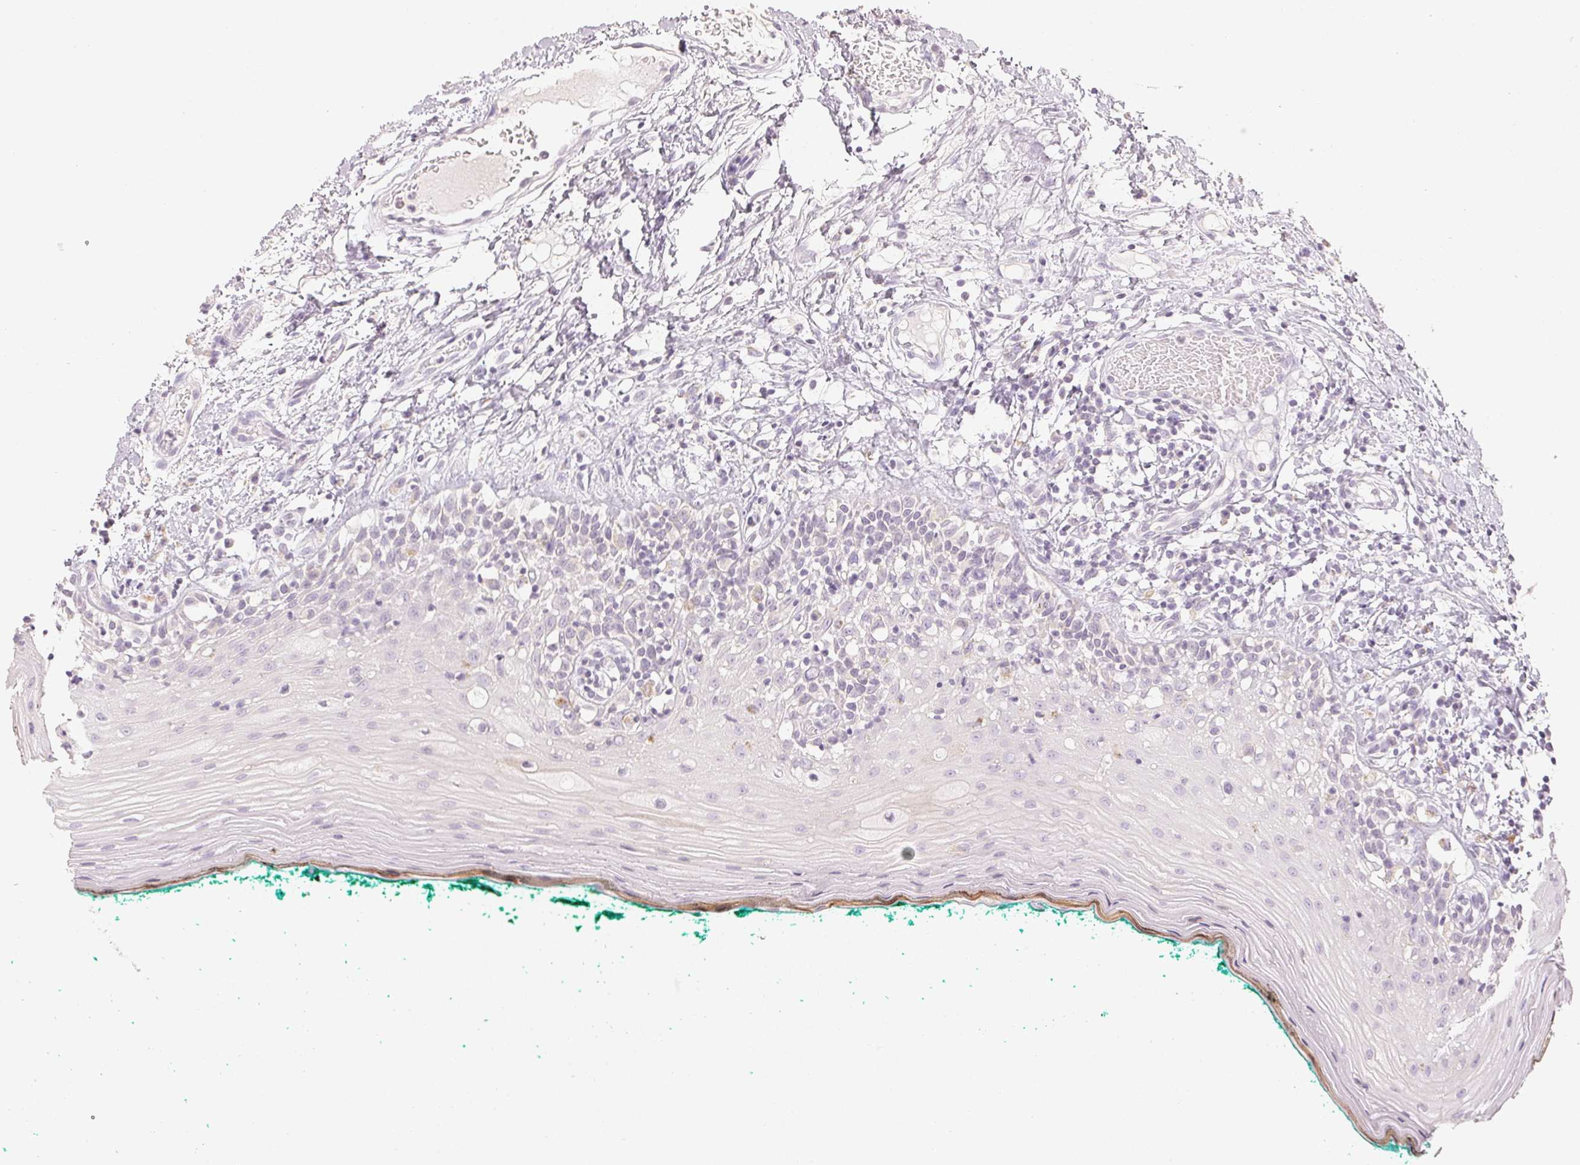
{"staining": {"intensity": "negative", "quantity": "none", "location": "none"}, "tissue": "oral mucosa", "cell_type": "Squamous epithelial cells", "image_type": "normal", "snomed": [{"axis": "morphology", "description": "Normal tissue, NOS"}, {"axis": "topography", "description": "Oral tissue"}], "caption": "Protein analysis of normal oral mucosa demonstrates no significant positivity in squamous epithelial cells. (DAB (3,3'-diaminobenzidine) immunohistochemistry (IHC) with hematoxylin counter stain).", "gene": "LVRN", "patient": {"sex": "female", "age": 83}}